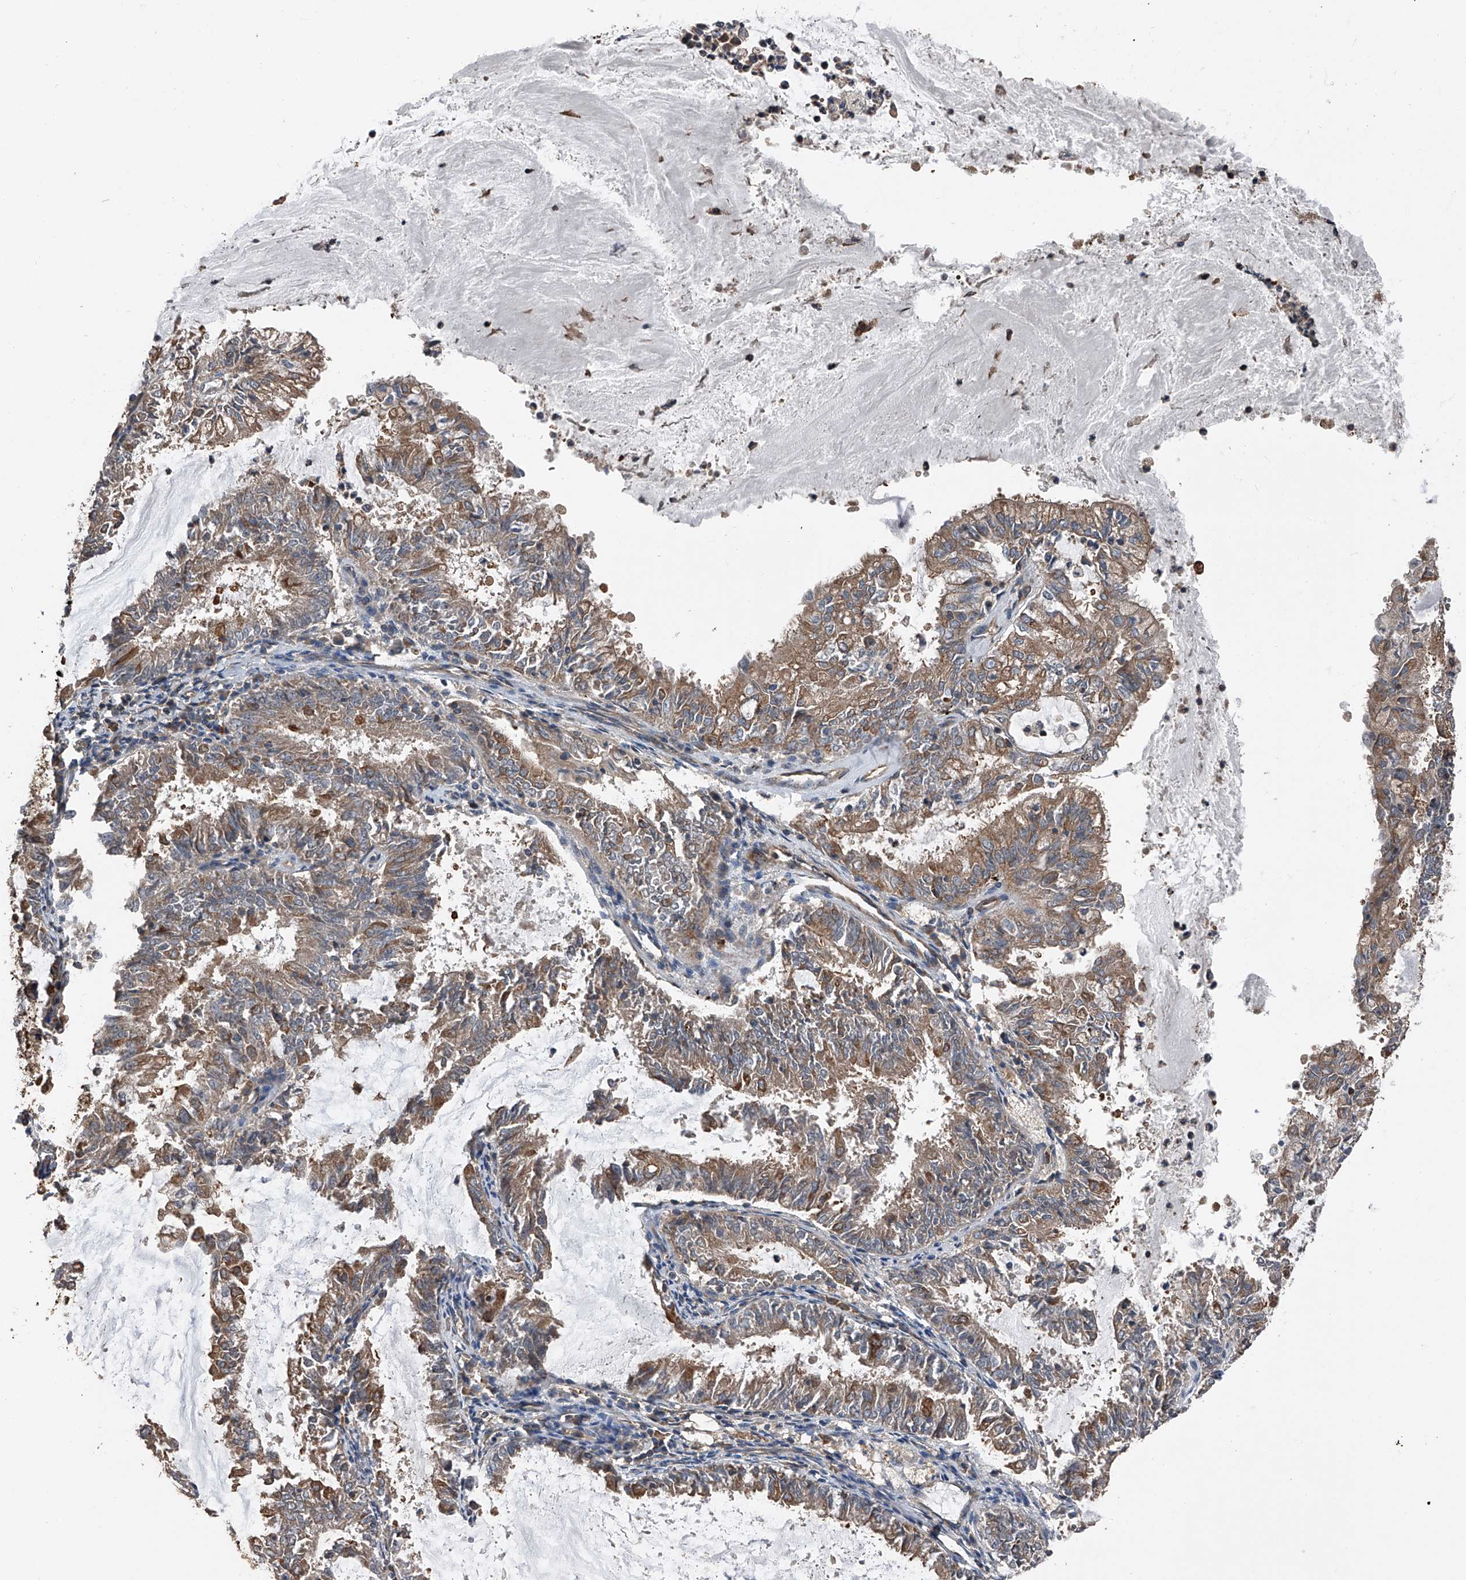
{"staining": {"intensity": "moderate", "quantity": "25%-75%", "location": "cytoplasmic/membranous"}, "tissue": "endometrial cancer", "cell_type": "Tumor cells", "image_type": "cancer", "snomed": [{"axis": "morphology", "description": "Adenocarcinoma, NOS"}, {"axis": "topography", "description": "Endometrium"}], "caption": "Protein staining demonstrates moderate cytoplasmic/membranous staining in approximately 25%-75% of tumor cells in endometrial adenocarcinoma.", "gene": "KCNJ2", "patient": {"sex": "female", "age": 57}}